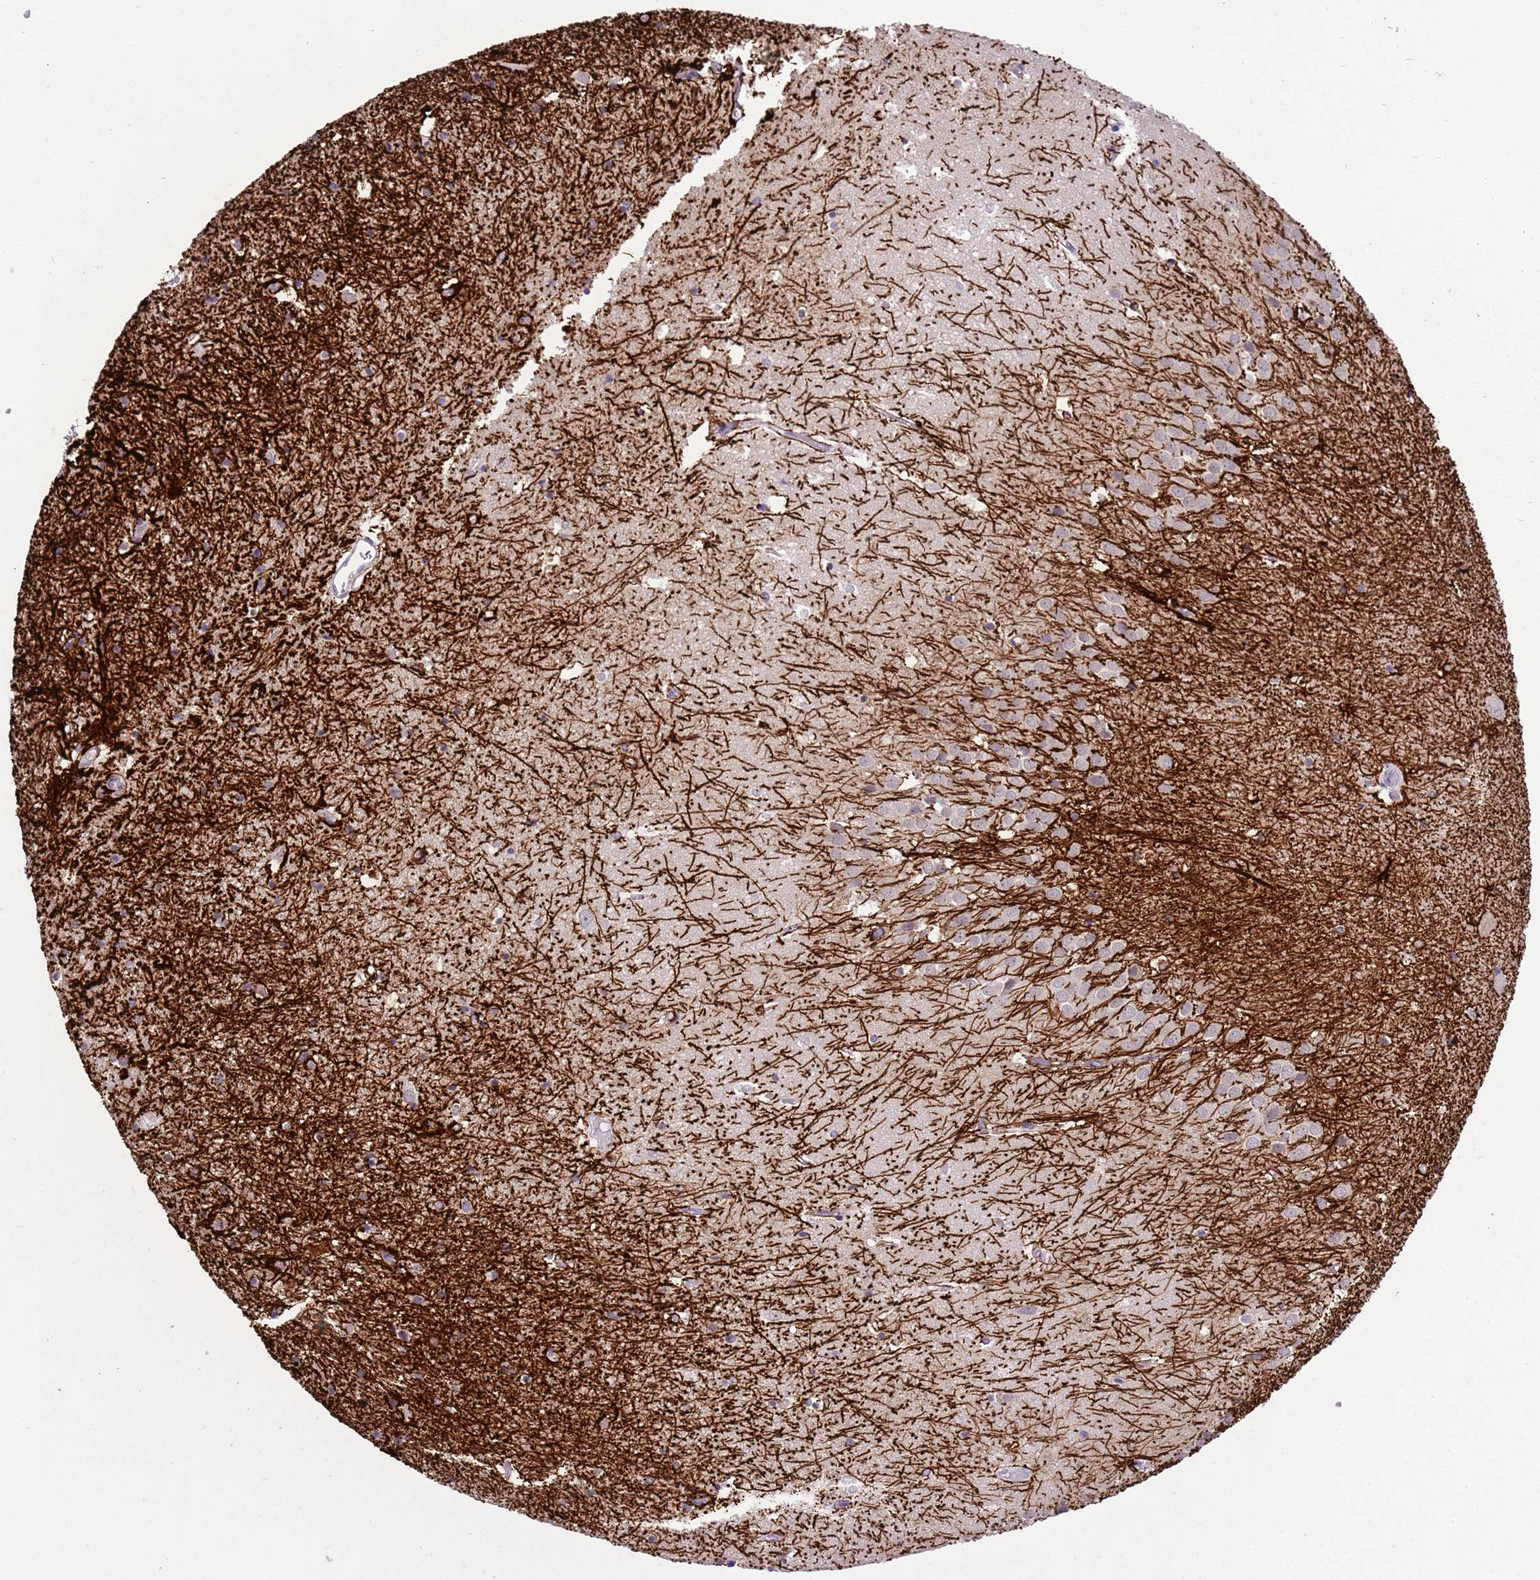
{"staining": {"intensity": "strong", "quantity": "<25%", "location": "cytoplasmic/membranous"}, "tissue": "hippocampus", "cell_type": "Glial cells", "image_type": "normal", "snomed": [{"axis": "morphology", "description": "Normal tissue, NOS"}, {"axis": "topography", "description": "Hippocampus"}], "caption": "This image exhibits normal hippocampus stained with IHC to label a protein in brown. The cytoplasmic/membranous of glial cells show strong positivity for the protein. Nuclei are counter-stained blue.", "gene": "XPO7", "patient": {"sex": "female", "age": 52}}